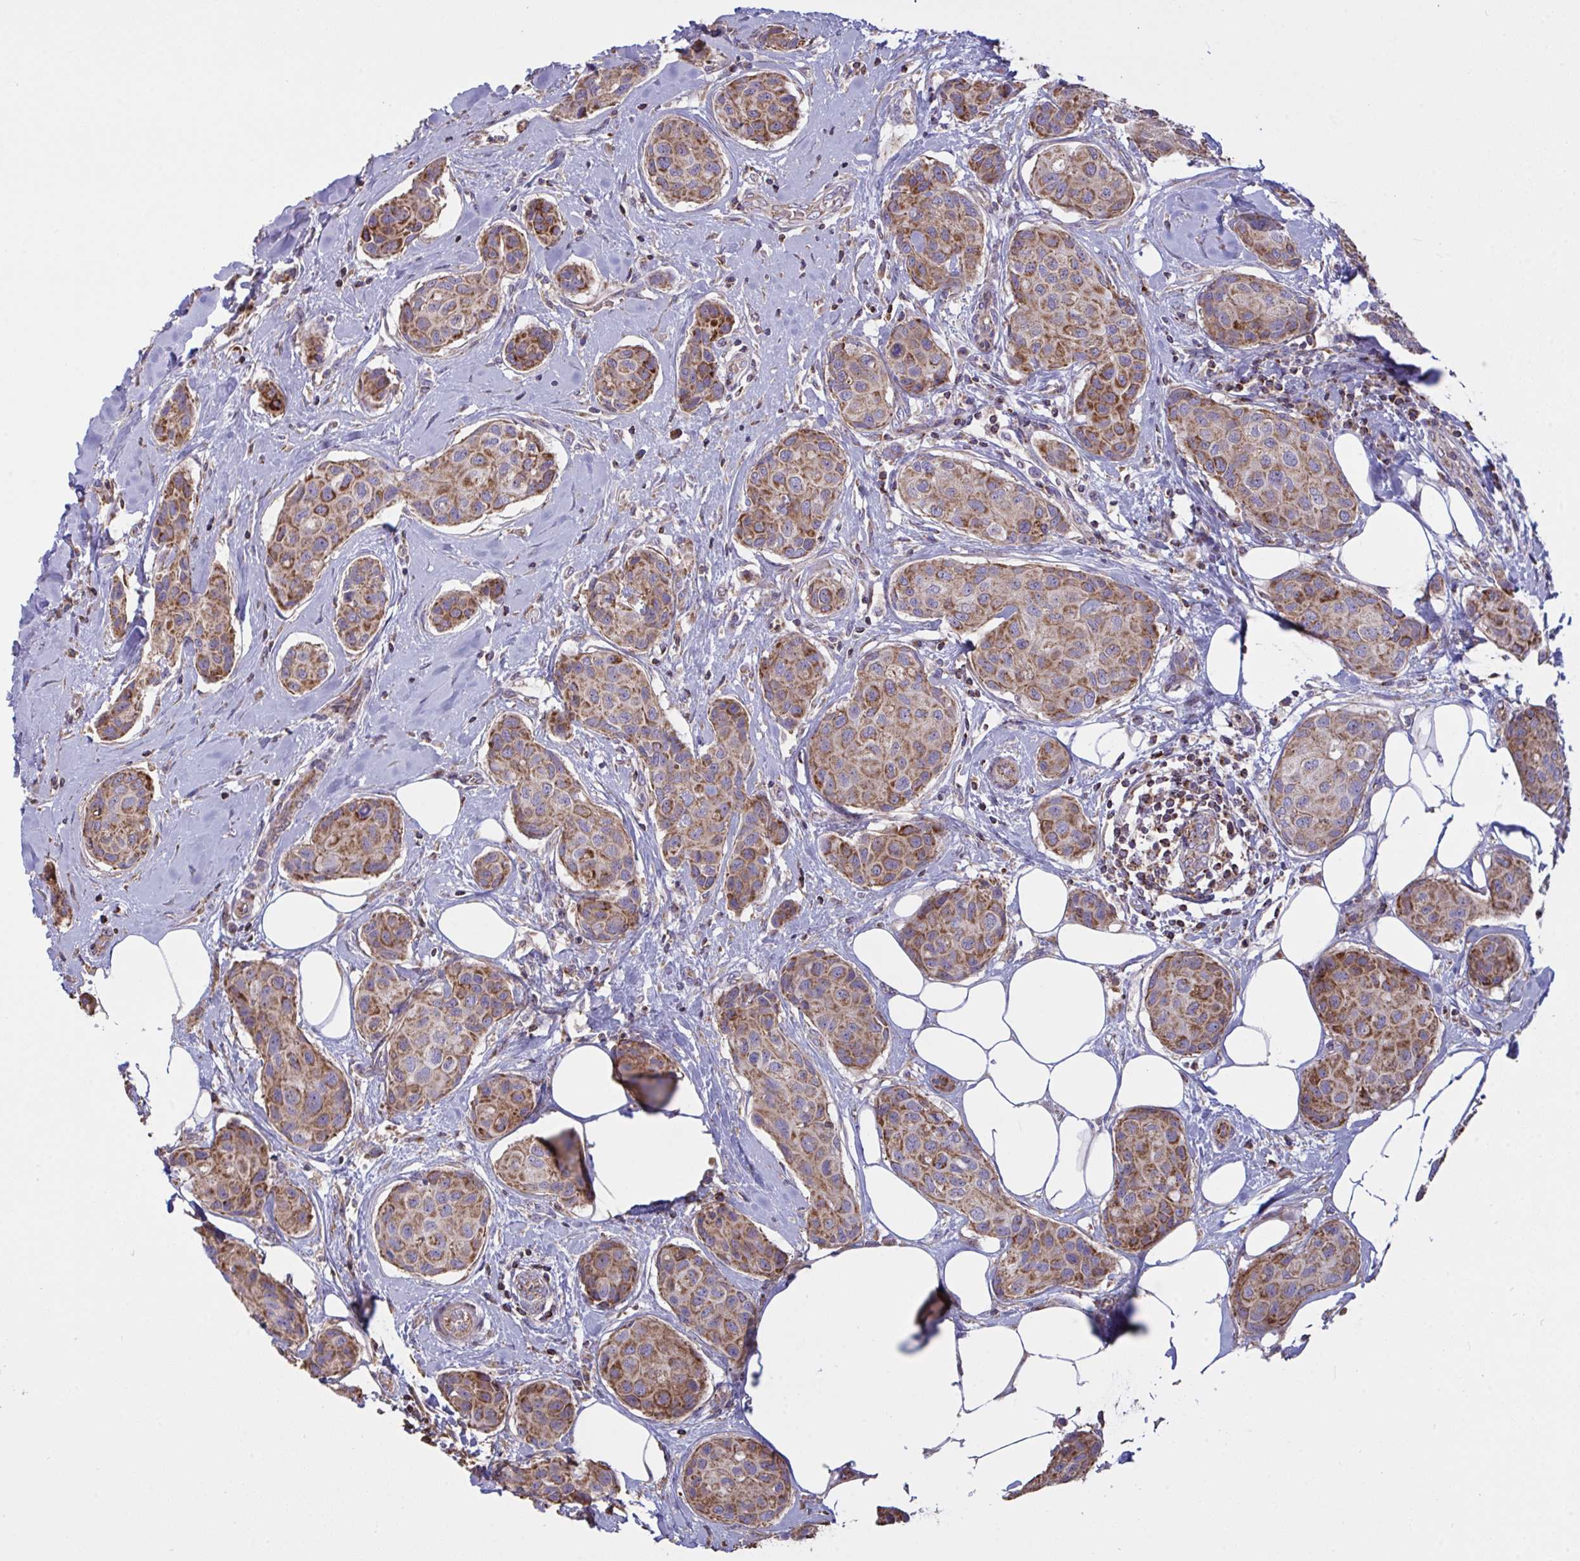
{"staining": {"intensity": "moderate", "quantity": ">75%", "location": "cytoplasmic/membranous"}, "tissue": "breast cancer", "cell_type": "Tumor cells", "image_type": "cancer", "snomed": [{"axis": "morphology", "description": "Duct carcinoma"}, {"axis": "topography", "description": "Breast"}, {"axis": "topography", "description": "Lymph node"}], "caption": "Protein expression analysis of human breast cancer (infiltrating ductal carcinoma) reveals moderate cytoplasmic/membranous staining in about >75% of tumor cells.", "gene": "MICOS10", "patient": {"sex": "female", "age": 80}}